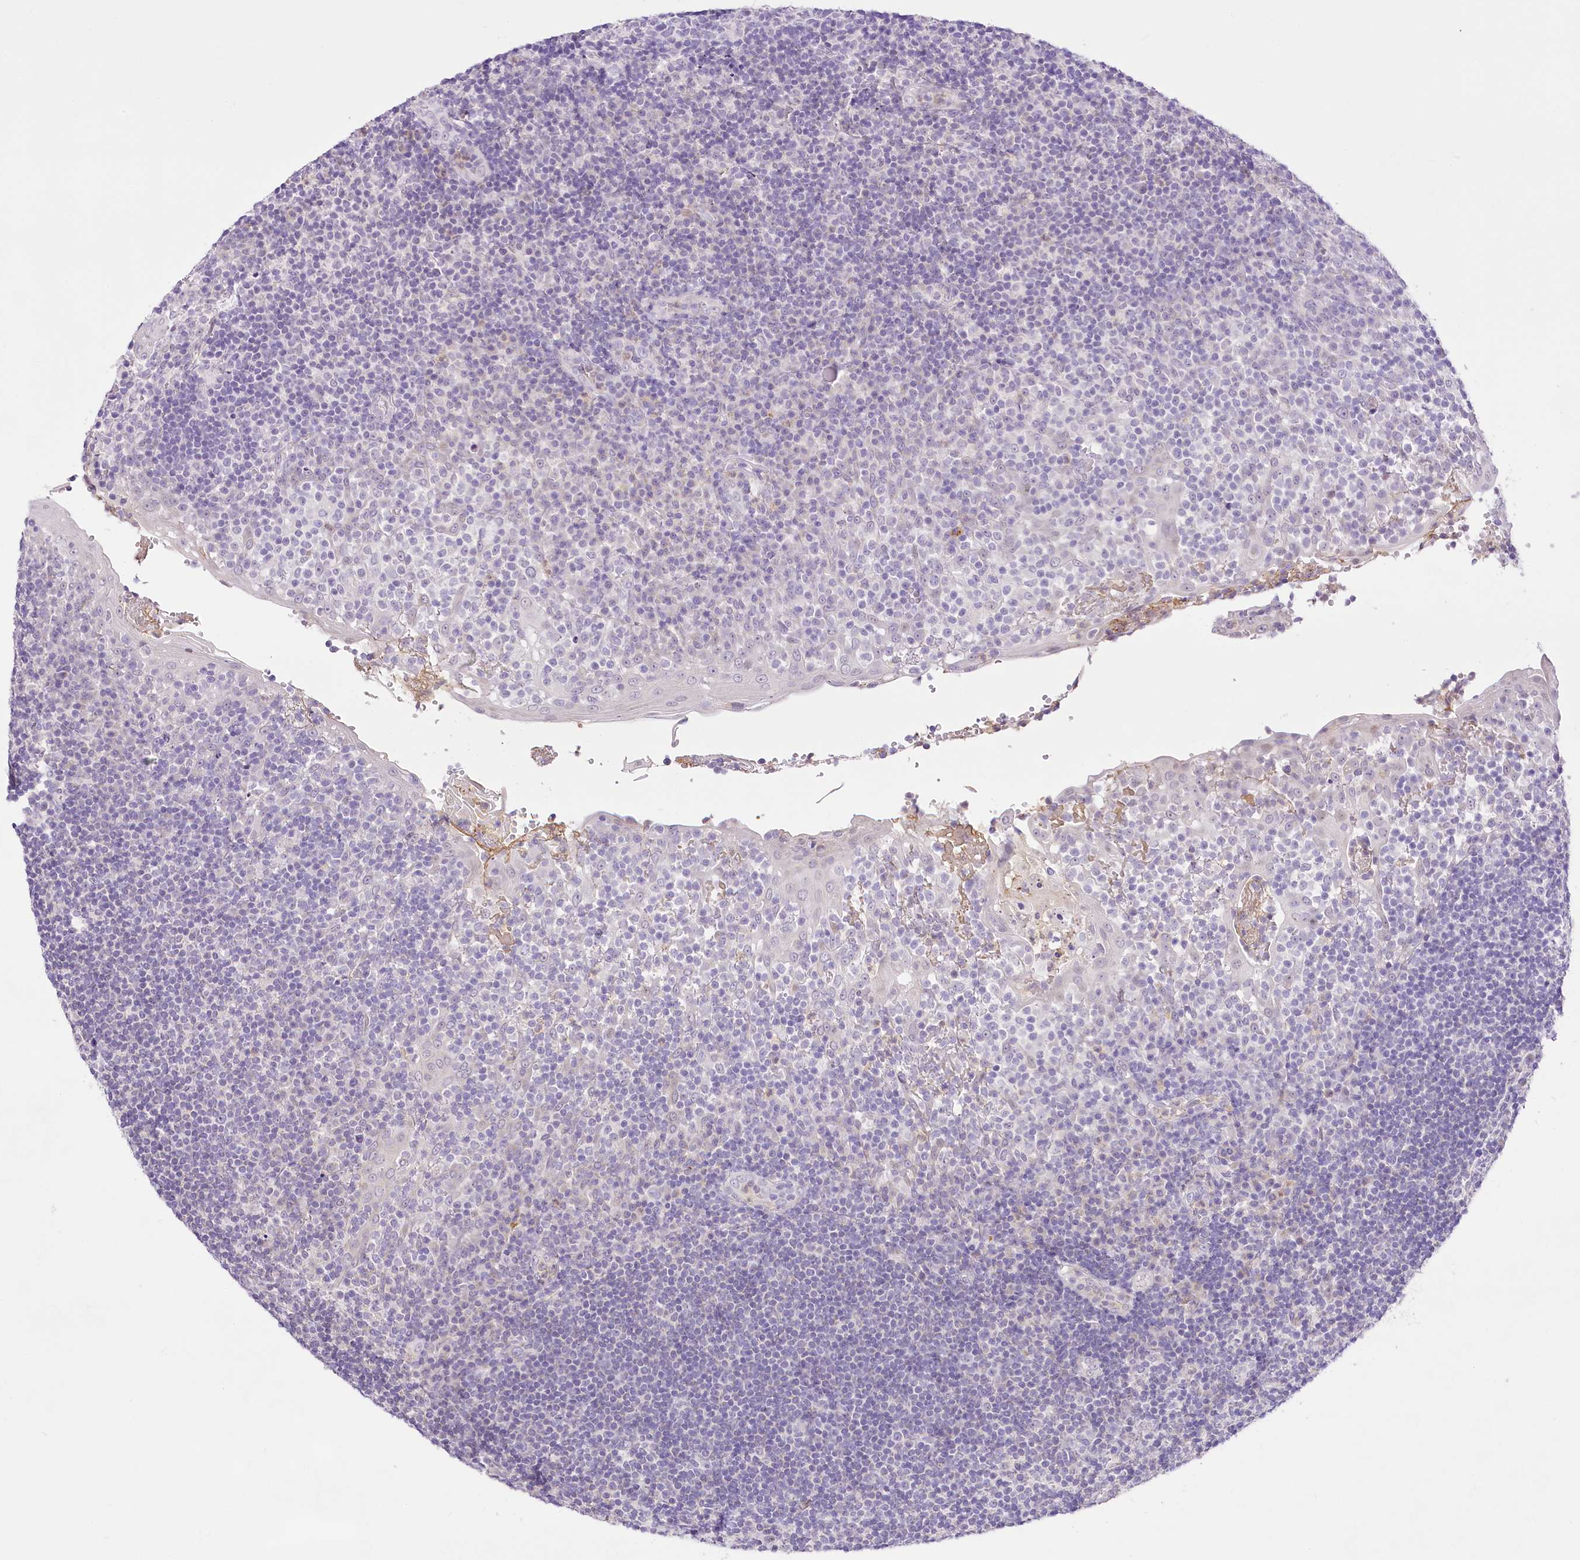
{"staining": {"intensity": "negative", "quantity": "none", "location": "none"}, "tissue": "tonsil", "cell_type": "Germinal center cells", "image_type": "normal", "snomed": [{"axis": "morphology", "description": "Normal tissue, NOS"}, {"axis": "topography", "description": "Tonsil"}], "caption": "The micrograph shows no staining of germinal center cells in benign tonsil. (DAB IHC visualized using brightfield microscopy, high magnification).", "gene": "CCDC30", "patient": {"sex": "female", "age": 40}}